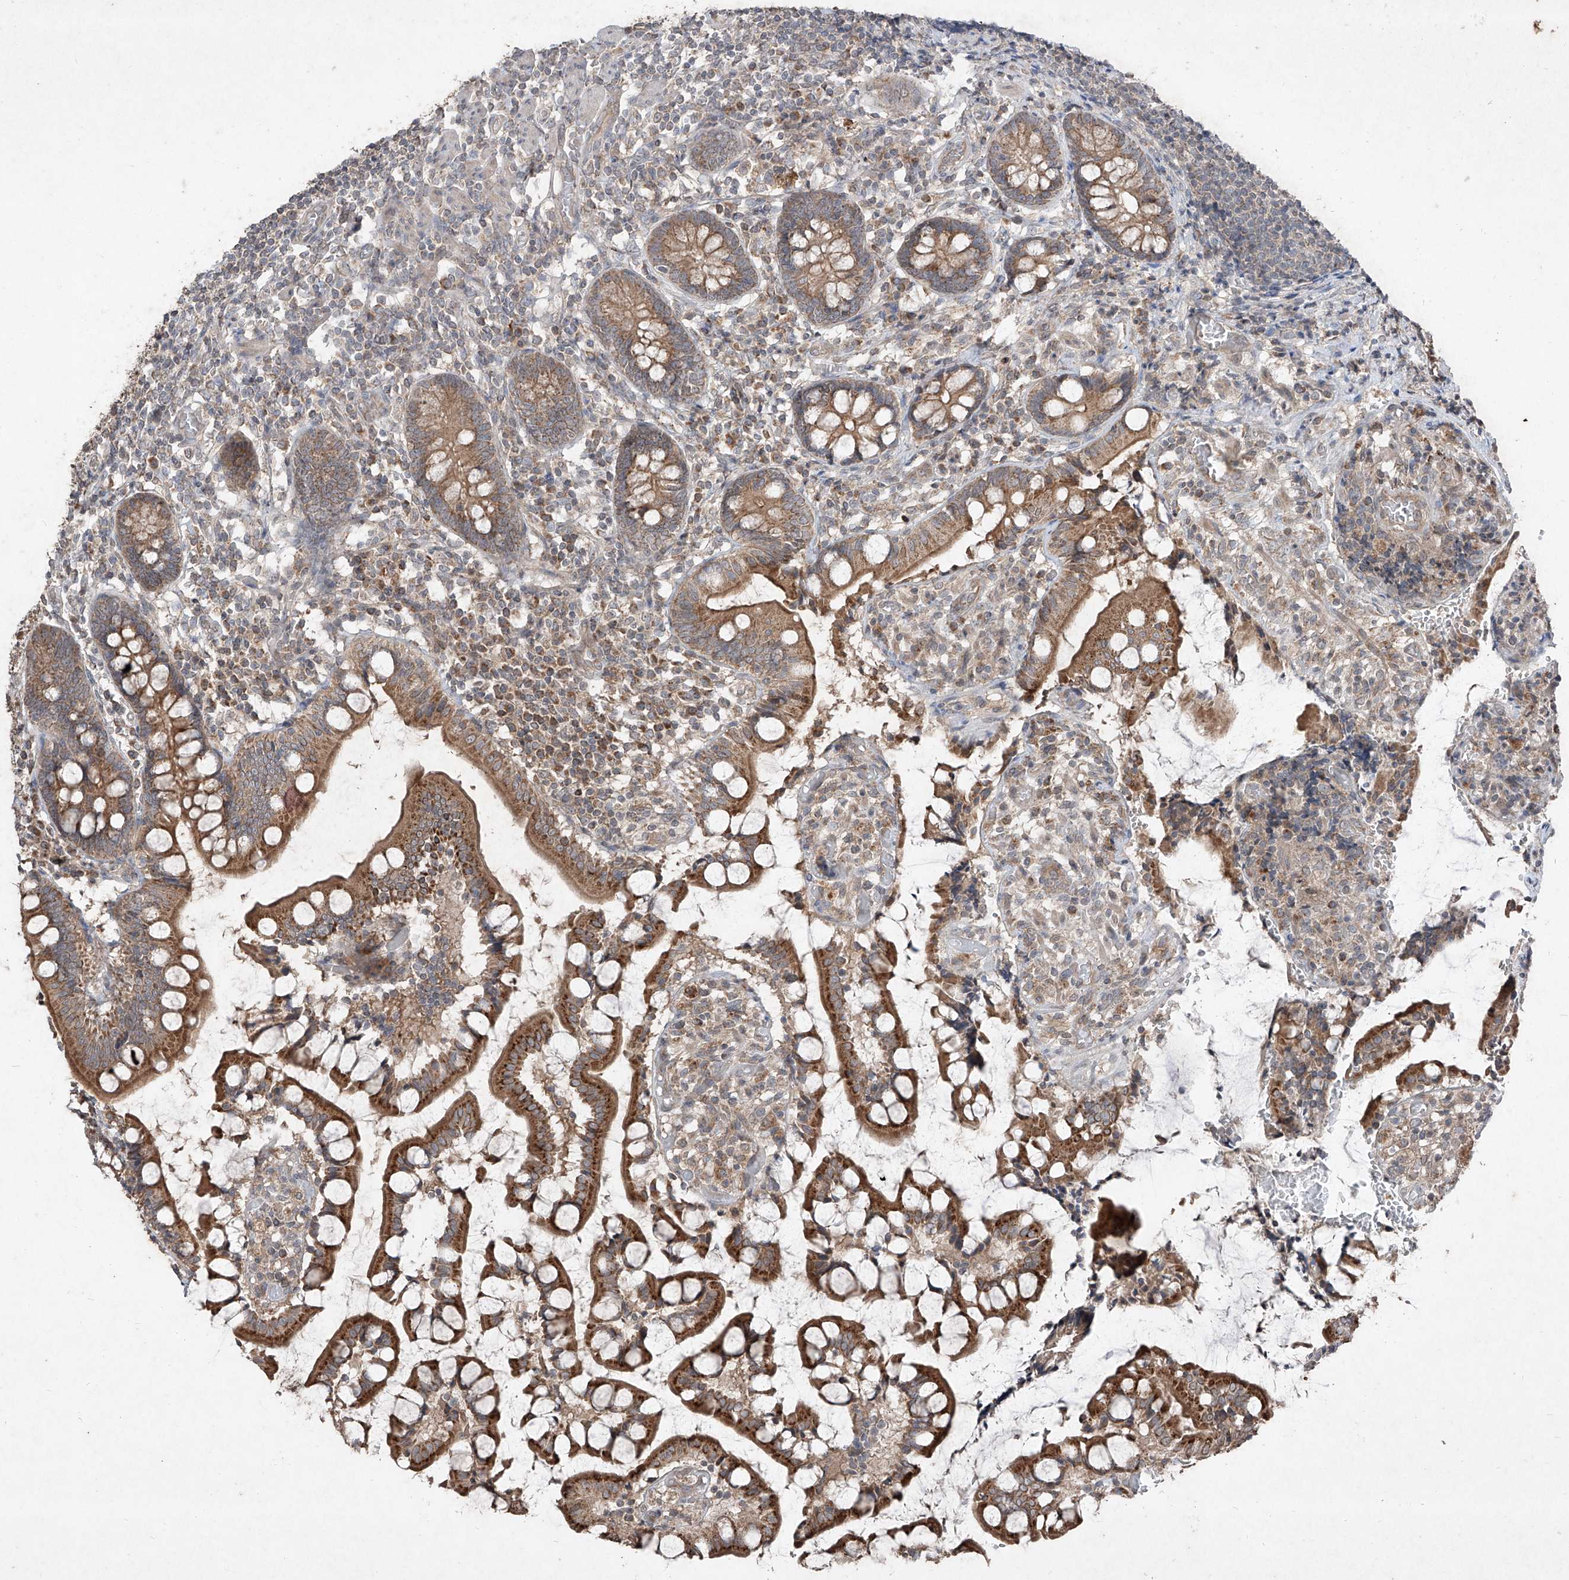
{"staining": {"intensity": "strong", "quantity": ">75%", "location": "cytoplasmic/membranous"}, "tissue": "small intestine", "cell_type": "Glandular cells", "image_type": "normal", "snomed": [{"axis": "morphology", "description": "Normal tissue, NOS"}, {"axis": "topography", "description": "Small intestine"}], "caption": "The micrograph displays staining of unremarkable small intestine, revealing strong cytoplasmic/membranous protein staining (brown color) within glandular cells. (IHC, brightfield microscopy, high magnification).", "gene": "ABCD3", "patient": {"sex": "male", "age": 52}}